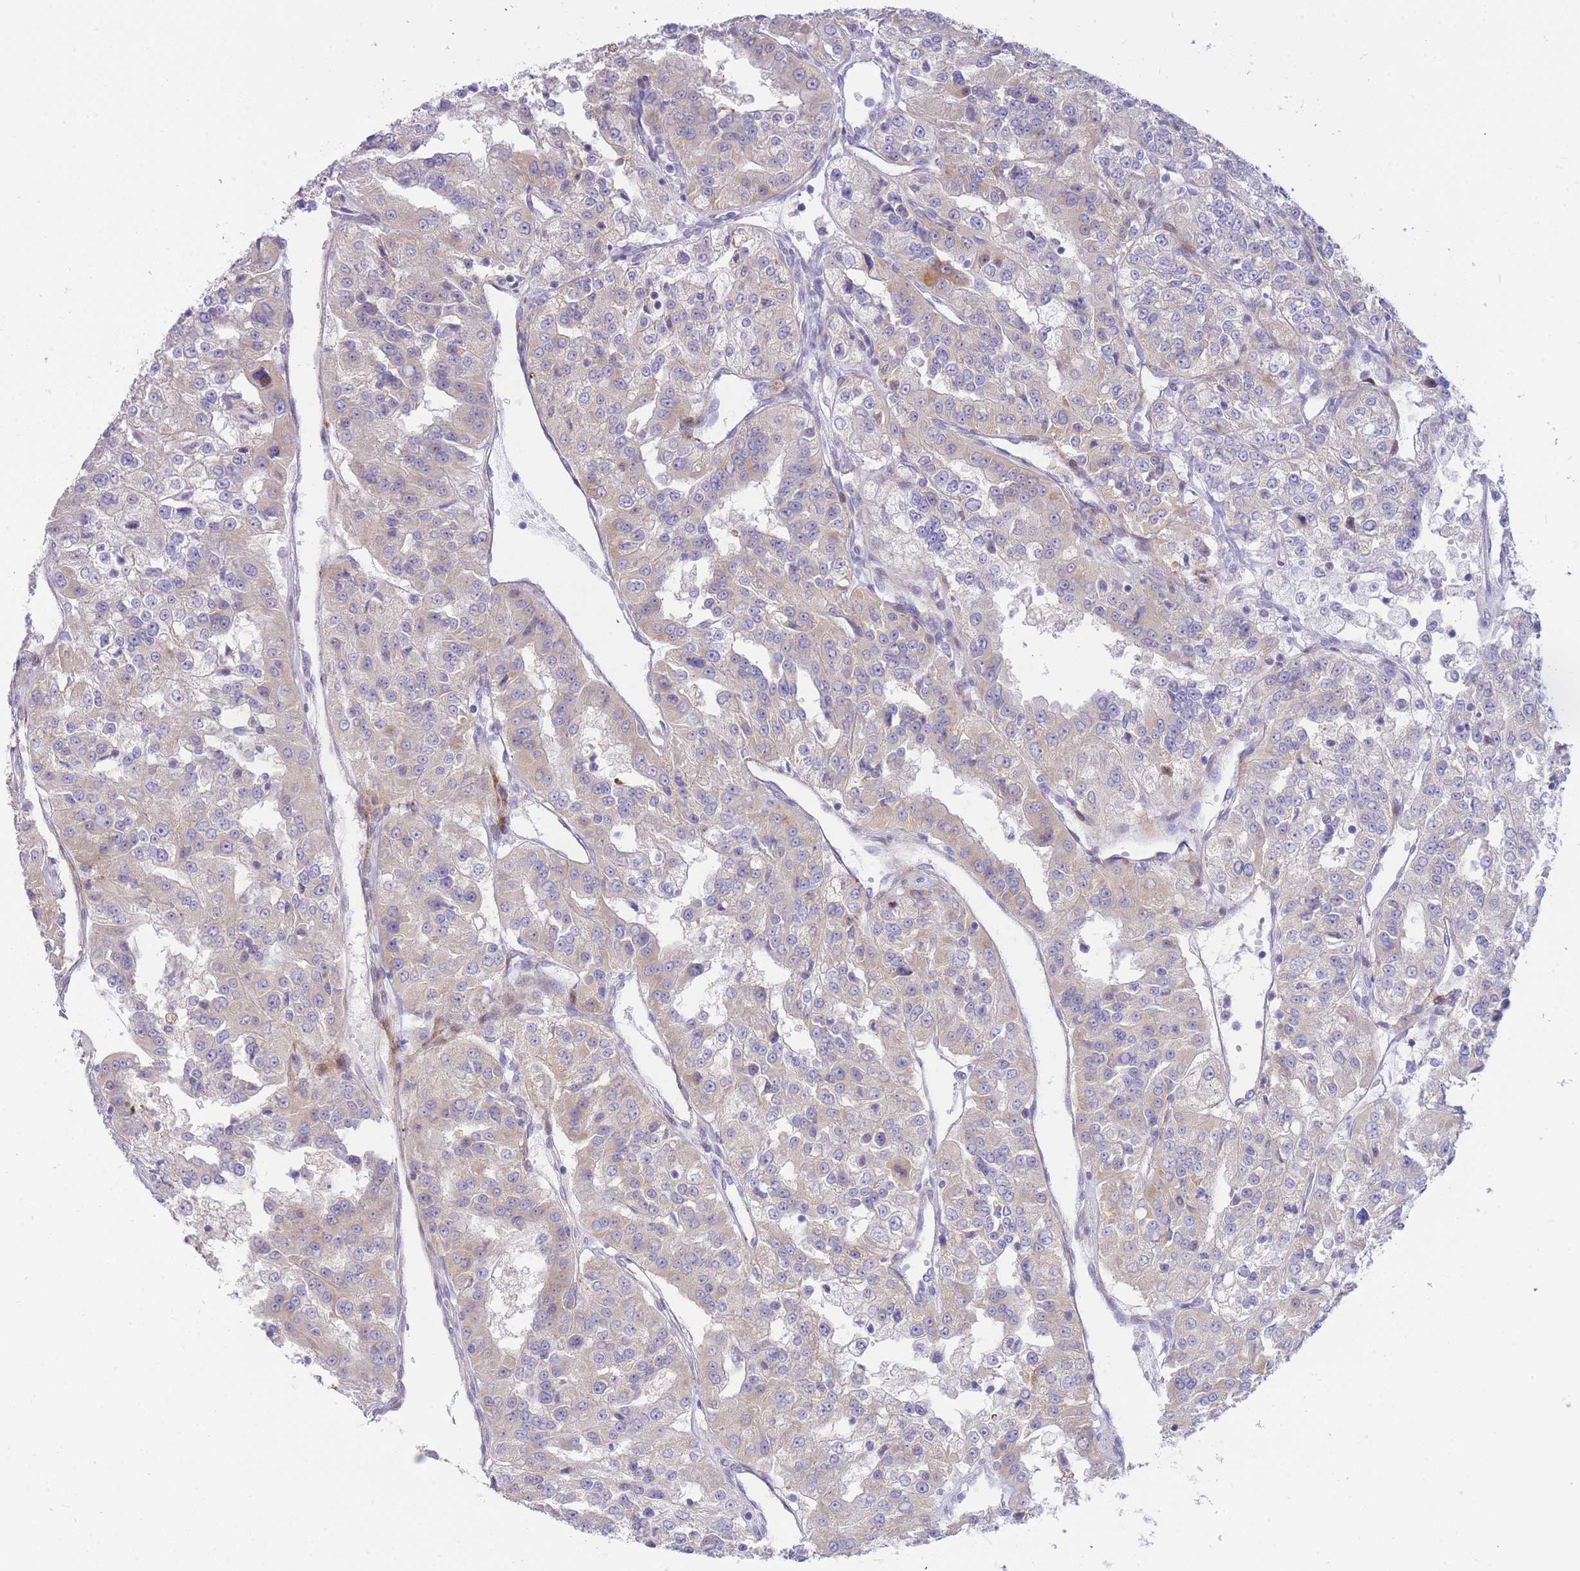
{"staining": {"intensity": "moderate", "quantity": "<25%", "location": "cytoplasmic/membranous"}, "tissue": "renal cancer", "cell_type": "Tumor cells", "image_type": "cancer", "snomed": [{"axis": "morphology", "description": "Adenocarcinoma, NOS"}, {"axis": "topography", "description": "Kidney"}], "caption": "This histopathology image reveals IHC staining of human renal cancer (adenocarcinoma), with low moderate cytoplasmic/membranous expression in approximately <25% of tumor cells.", "gene": "ATP5MC2", "patient": {"sex": "female", "age": 63}}